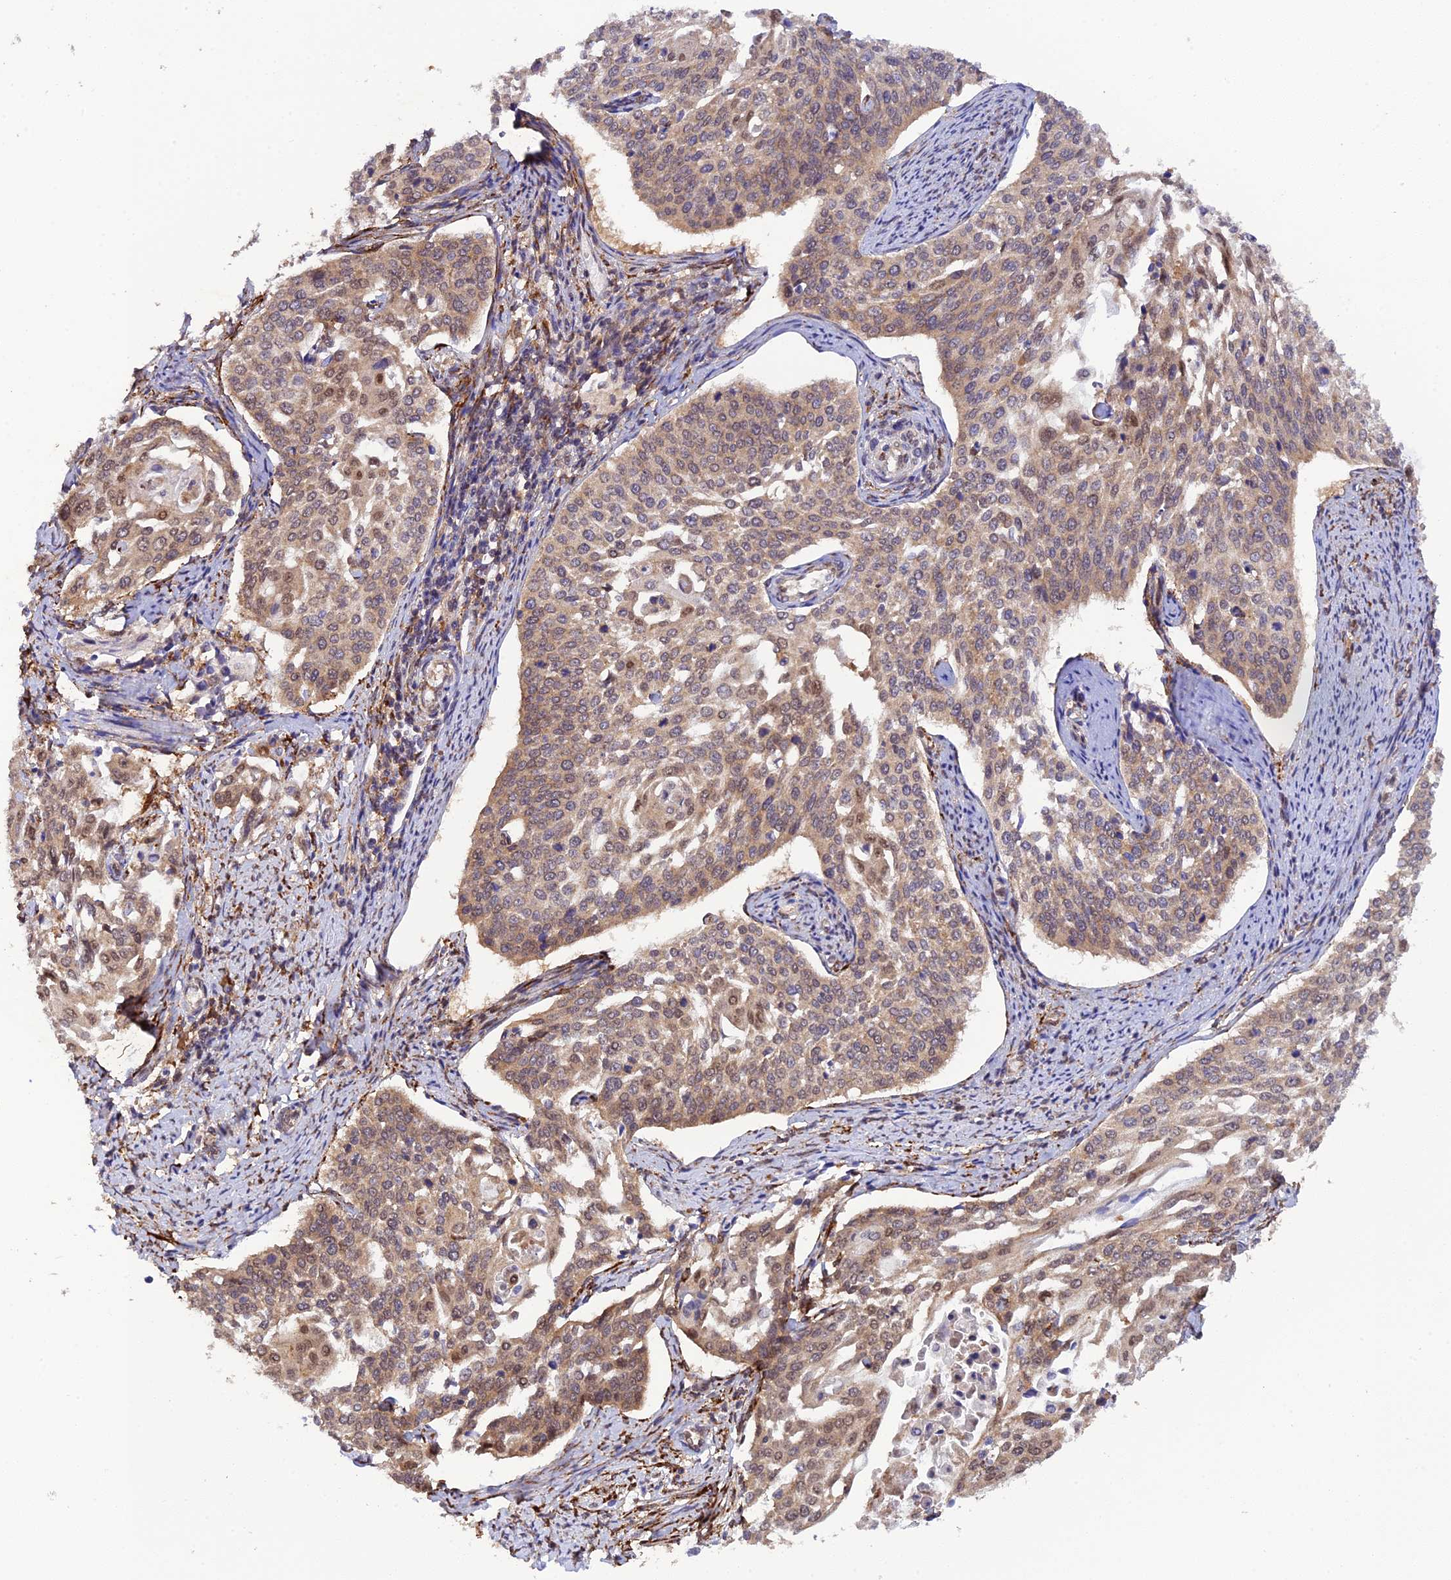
{"staining": {"intensity": "weak", "quantity": ">75%", "location": "cytoplasmic/membranous,nuclear"}, "tissue": "cervical cancer", "cell_type": "Tumor cells", "image_type": "cancer", "snomed": [{"axis": "morphology", "description": "Squamous cell carcinoma, NOS"}, {"axis": "topography", "description": "Cervix"}], "caption": "Protein expression analysis of cervical squamous cell carcinoma reveals weak cytoplasmic/membranous and nuclear expression in about >75% of tumor cells. The protein is stained brown, and the nuclei are stained in blue (DAB IHC with brightfield microscopy, high magnification).", "gene": "P3H3", "patient": {"sex": "female", "age": 44}}